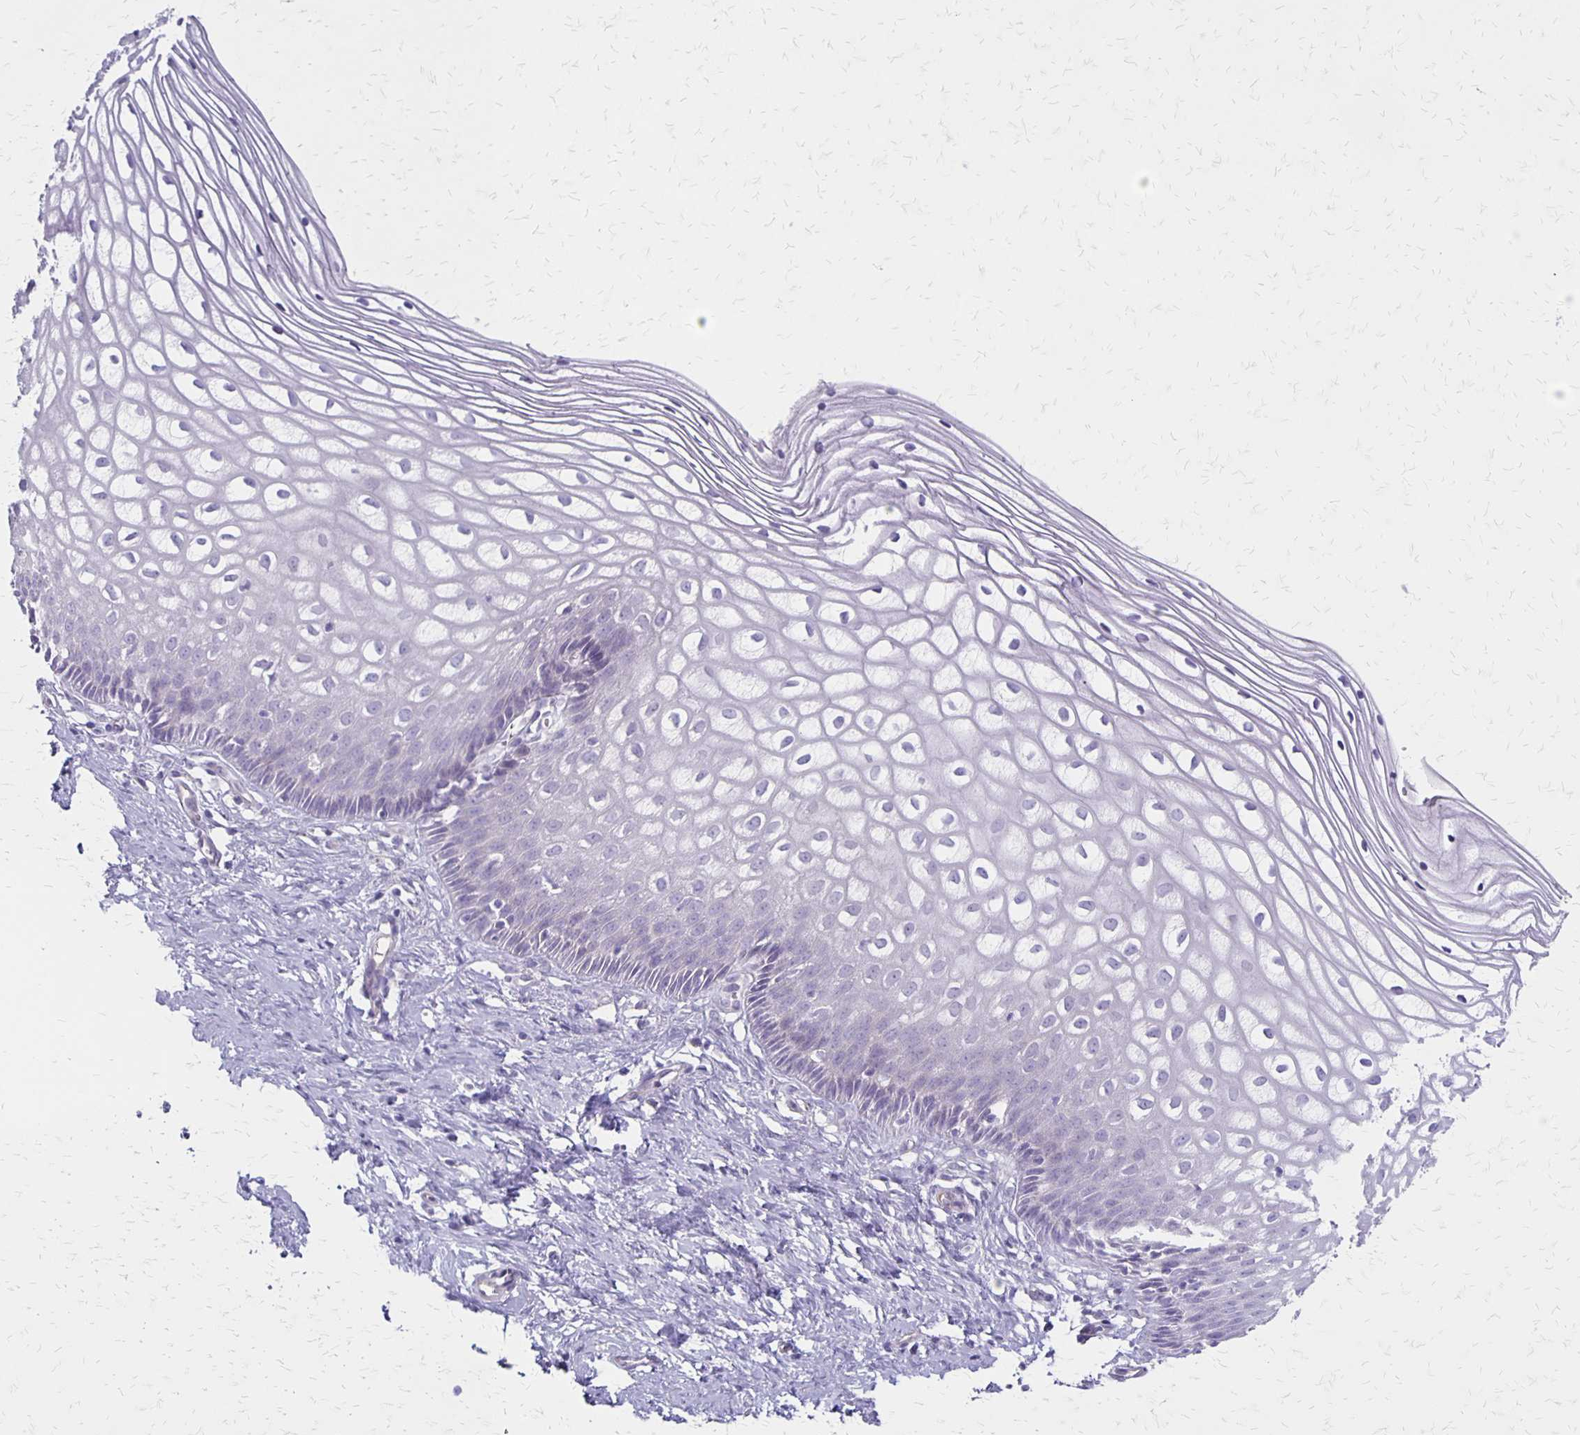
{"staining": {"intensity": "negative", "quantity": "none", "location": "none"}, "tissue": "cervix", "cell_type": "Glandular cells", "image_type": "normal", "snomed": [{"axis": "morphology", "description": "Normal tissue, NOS"}, {"axis": "topography", "description": "Cervix"}], "caption": "High power microscopy histopathology image of an immunohistochemistry (IHC) micrograph of unremarkable cervix, revealing no significant positivity in glandular cells. (Brightfield microscopy of DAB (3,3'-diaminobenzidine) IHC at high magnification).", "gene": "HOMER1", "patient": {"sex": "female", "age": 36}}